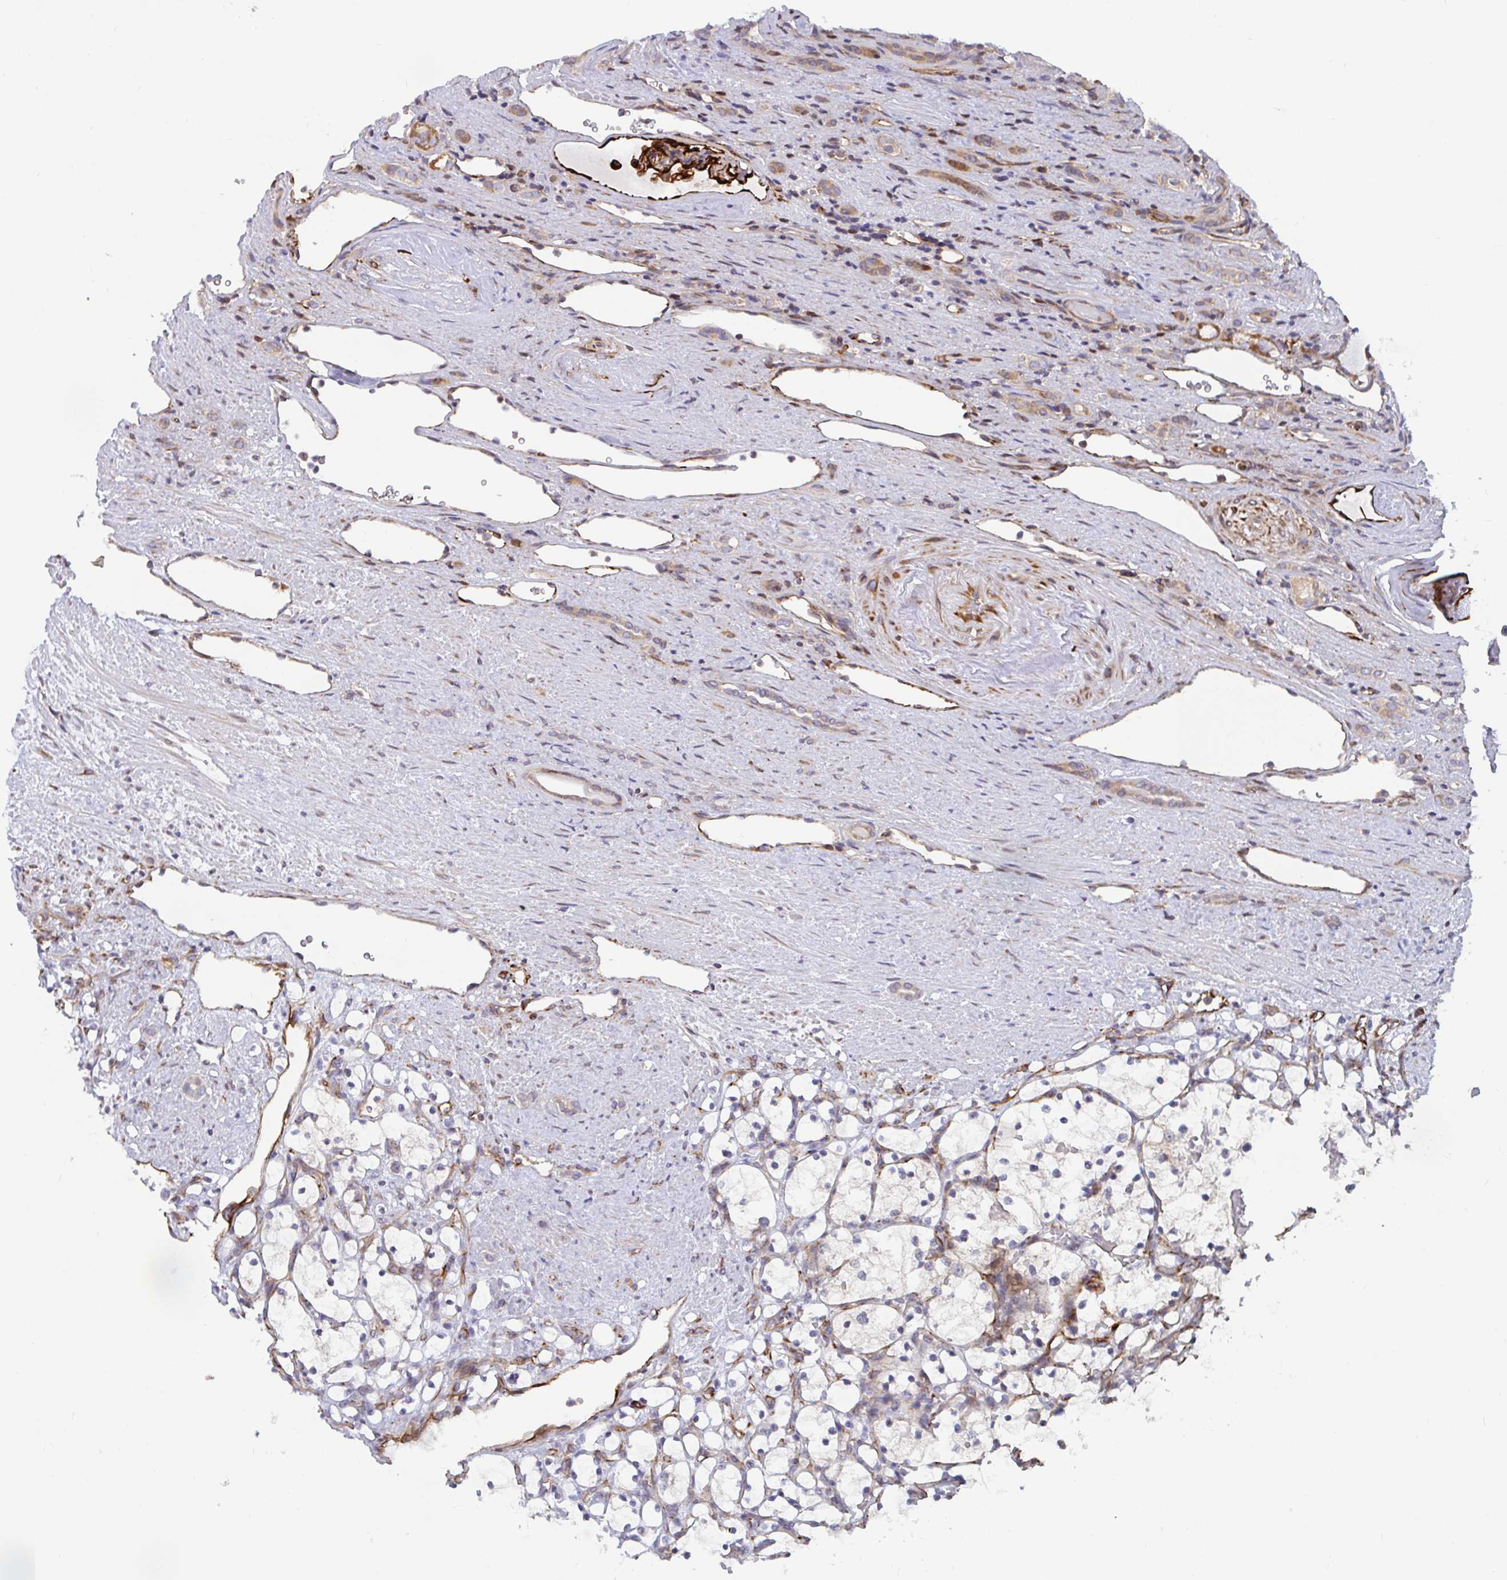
{"staining": {"intensity": "negative", "quantity": "none", "location": "none"}, "tissue": "renal cancer", "cell_type": "Tumor cells", "image_type": "cancer", "snomed": [{"axis": "morphology", "description": "Adenocarcinoma, NOS"}, {"axis": "topography", "description": "Kidney"}], "caption": "Immunohistochemistry image of neoplastic tissue: human adenocarcinoma (renal) stained with DAB (3,3'-diaminobenzidine) shows no significant protein positivity in tumor cells.", "gene": "EIF1AD", "patient": {"sex": "female", "age": 69}}